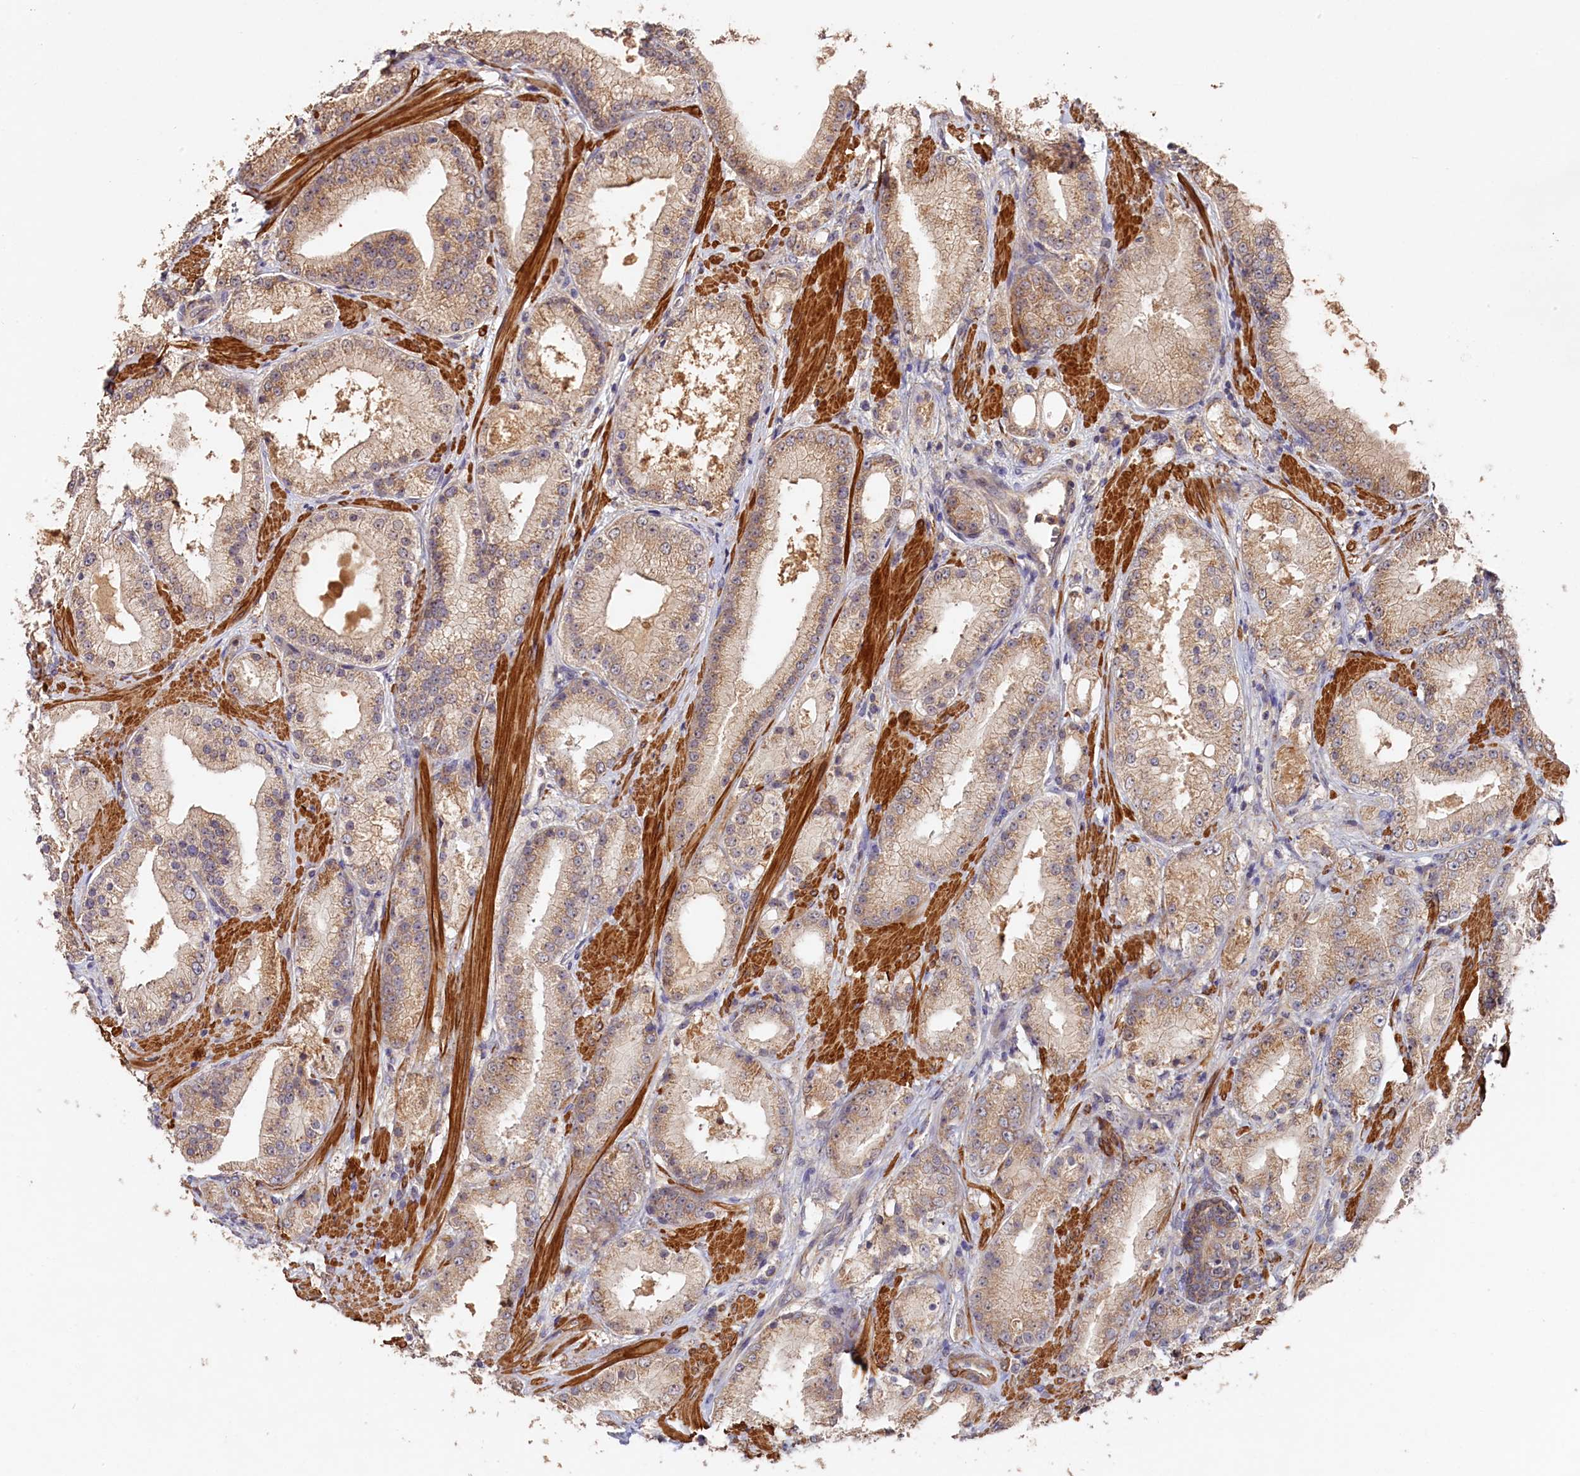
{"staining": {"intensity": "moderate", "quantity": ">75%", "location": "cytoplasmic/membranous"}, "tissue": "prostate cancer", "cell_type": "Tumor cells", "image_type": "cancer", "snomed": [{"axis": "morphology", "description": "Adenocarcinoma, Low grade"}, {"axis": "topography", "description": "Prostate"}], "caption": "IHC micrograph of human prostate adenocarcinoma (low-grade) stained for a protein (brown), which demonstrates medium levels of moderate cytoplasmic/membranous expression in about >75% of tumor cells.", "gene": "TANGO6", "patient": {"sex": "male", "age": 67}}